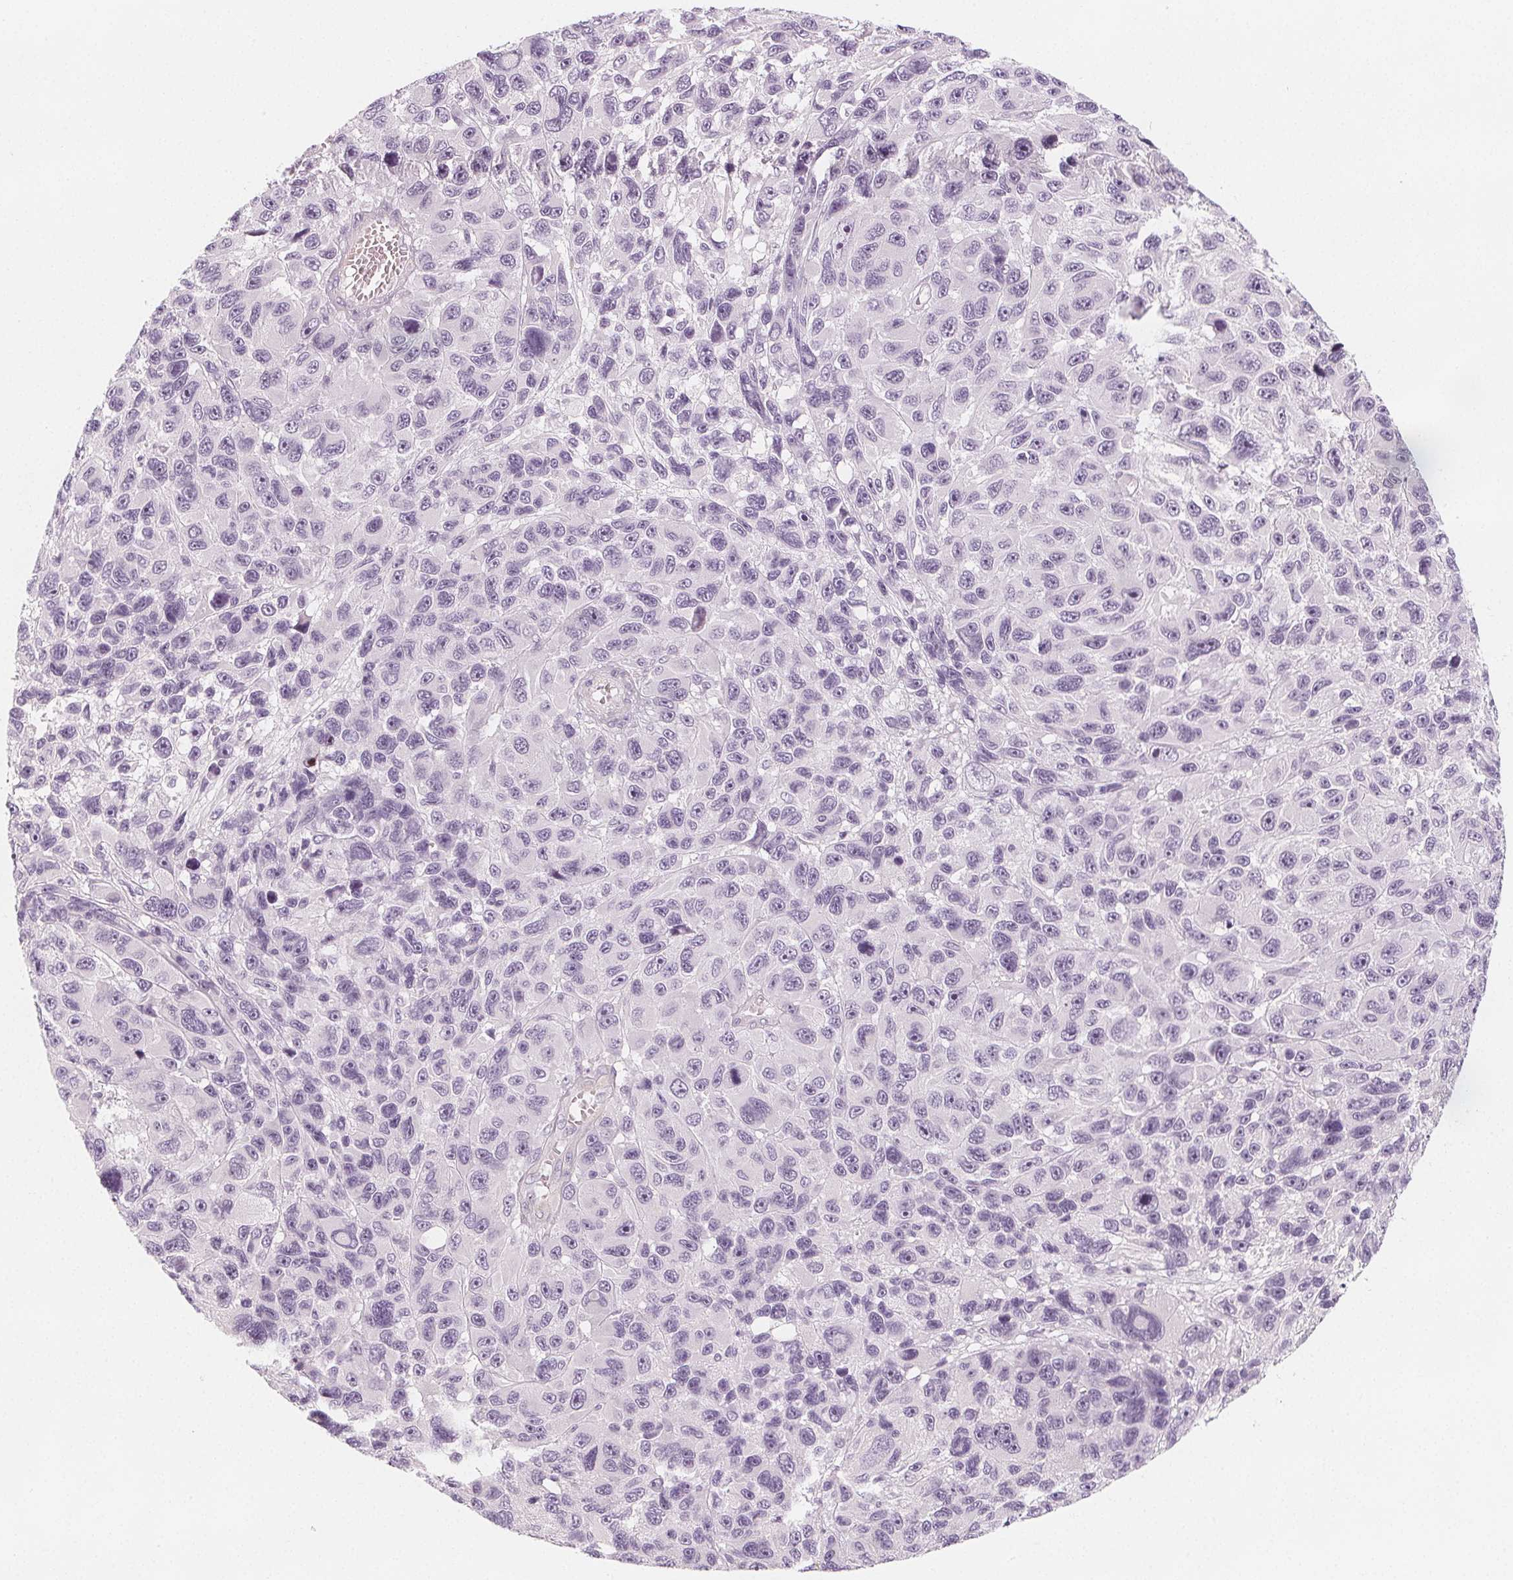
{"staining": {"intensity": "negative", "quantity": "none", "location": "none"}, "tissue": "melanoma", "cell_type": "Tumor cells", "image_type": "cancer", "snomed": [{"axis": "morphology", "description": "Malignant melanoma, NOS"}, {"axis": "topography", "description": "Skin"}], "caption": "Micrograph shows no significant protein staining in tumor cells of malignant melanoma. (DAB (3,3'-diaminobenzidine) immunohistochemistry with hematoxylin counter stain).", "gene": "MAP1A", "patient": {"sex": "male", "age": 53}}